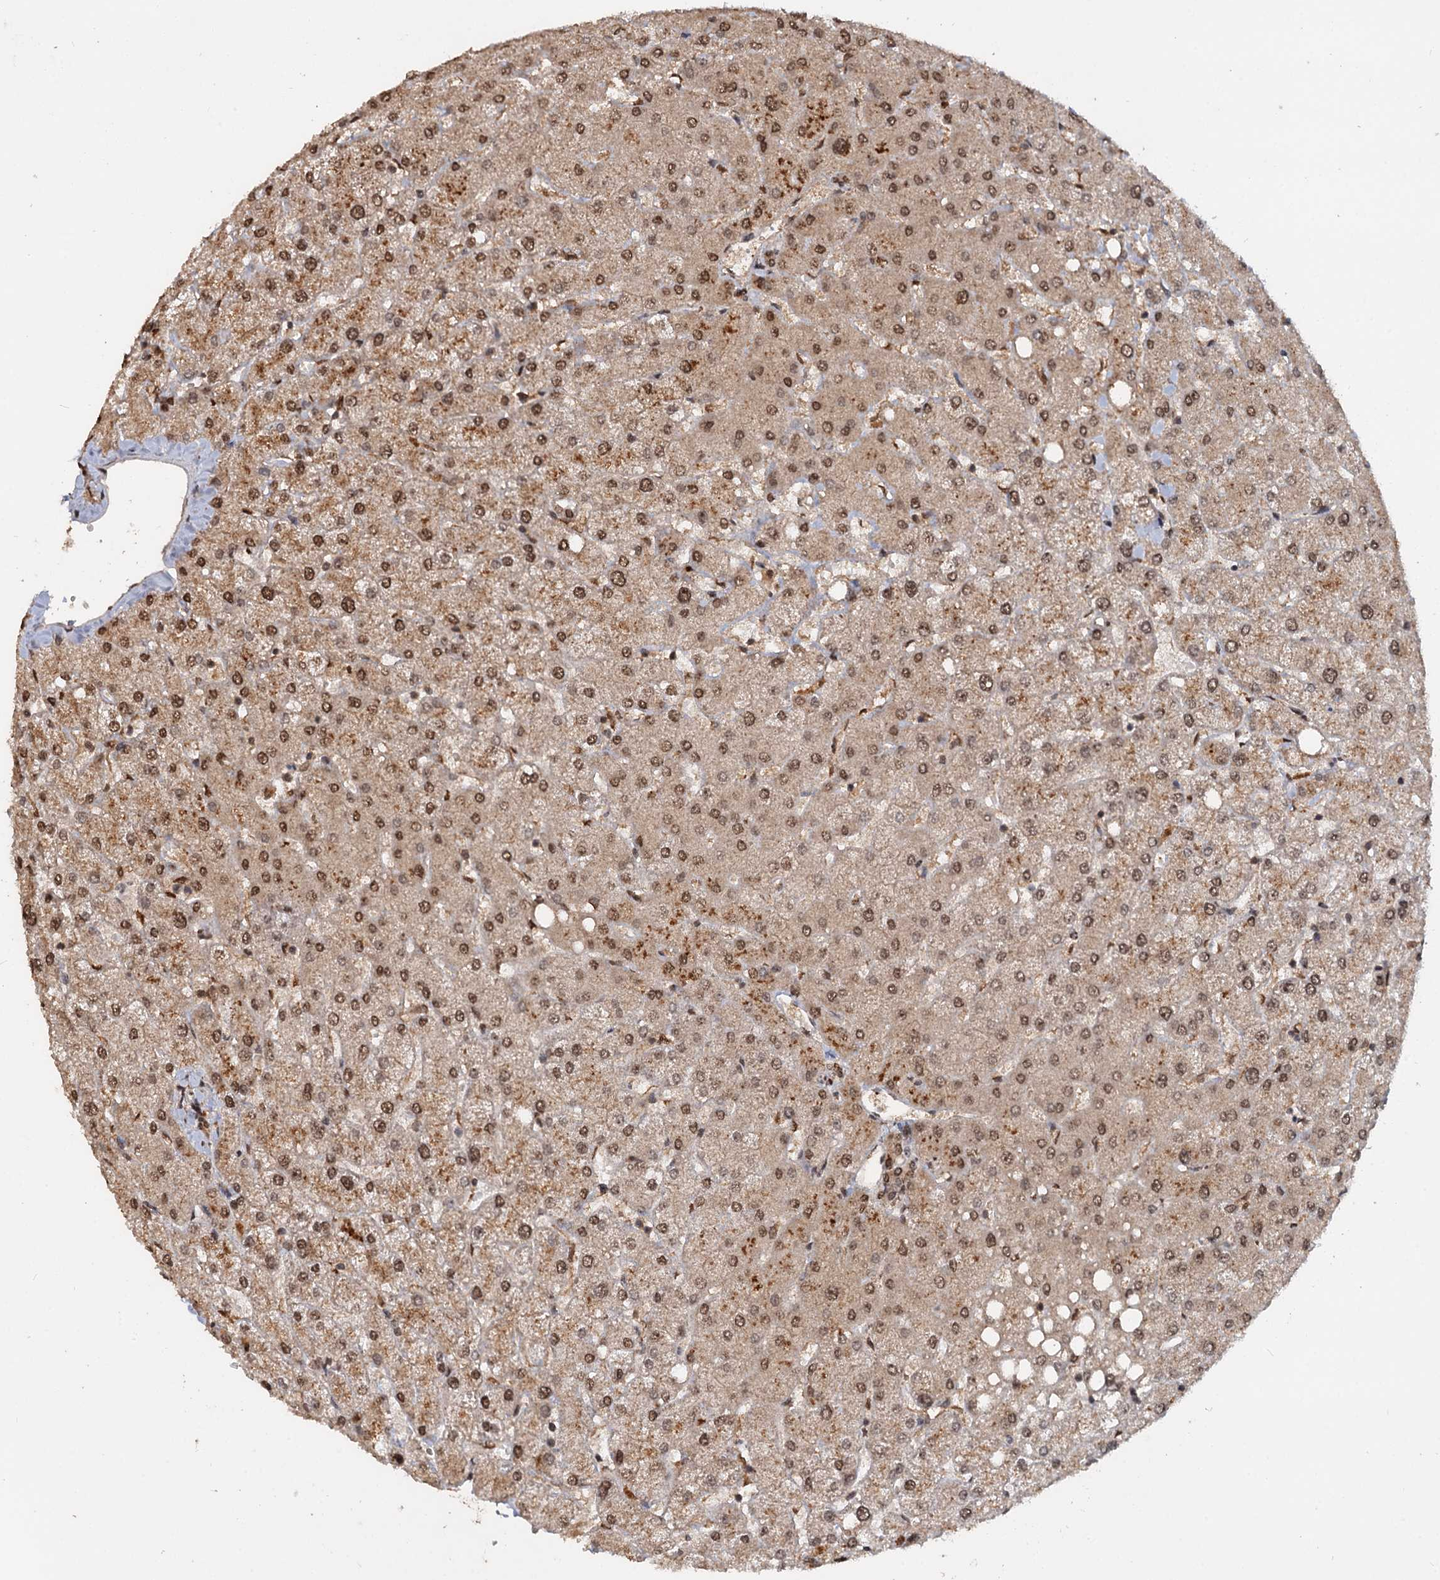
{"staining": {"intensity": "moderate", "quantity": ">75%", "location": "nuclear"}, "tissue": "liver", "cell_type": "Cholangiocytes", "image_type": "normal", "snomed": [{"axis": "morphology", "description": "Normal tissue, NOS"}, {"axis": "topography", "description": "Liver"}], "caption": "Protein expression by immunohistochemistry (IHC) exhibits moderate nuclear expression in about >75% of cholangiocytes in unremarkable liver. (DAB (3,3'-diaminobenzidine) IHC with brightfield microscopy, high magnification).", "gene": "FAM216B", "patient": {"sex": "female", "age": 54}}